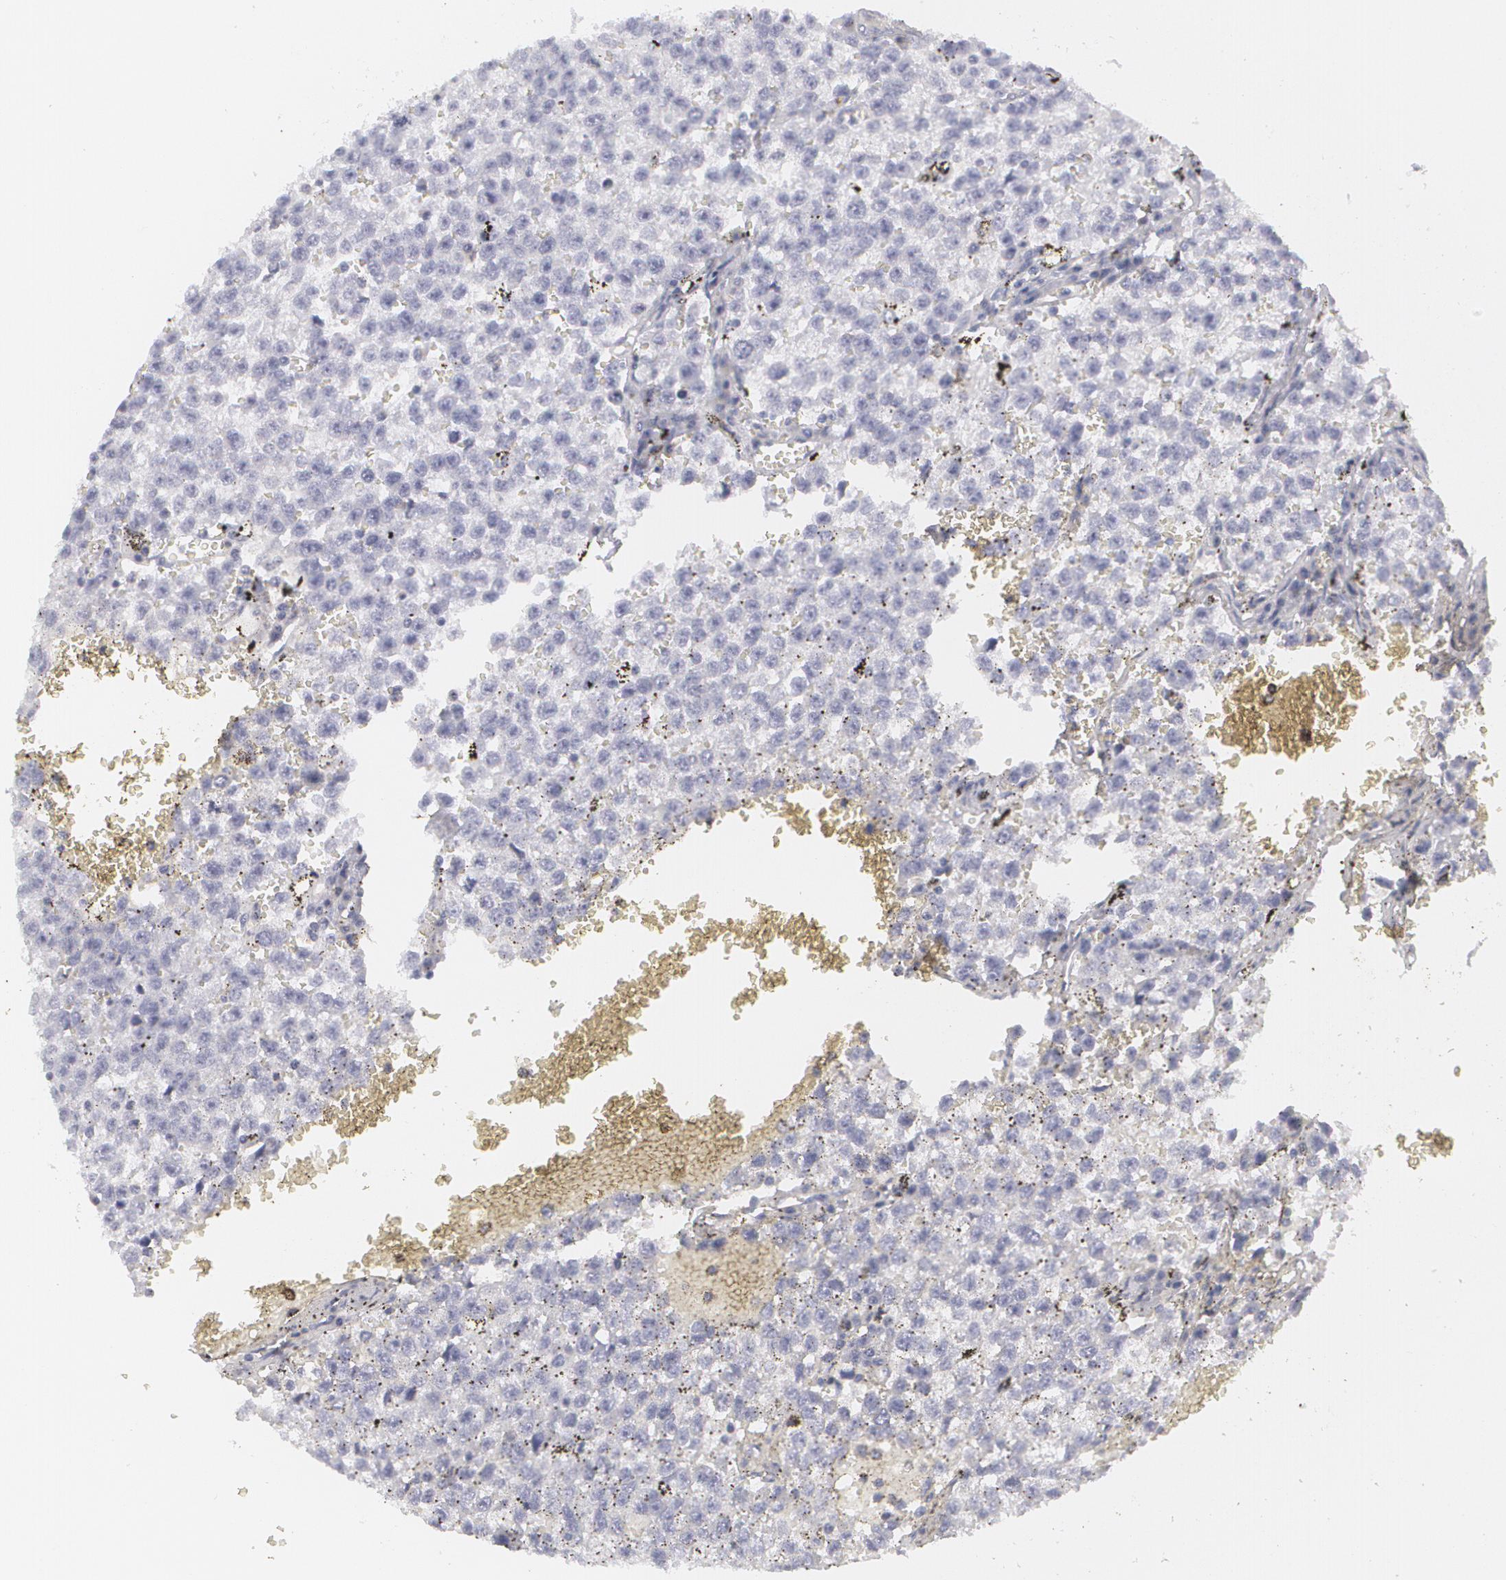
{"staining": {"intensity": "negative", "quantity": "none", "location": "none"}, "tissue": "testis cancer", "cell_type": "Tumor cells", "image_type": "cancer", "snomed": [{"axis": "morphology", "description": "Seminoma, NOS"}, {"axis": "topography", "description": "Testis"}], "caption": "Immunohistochemistry of testis cancer displays no positivity in tumor cells. The staining was performed using DAB (3,3'-diaminobenzidine) to visualize the protein expression in brown, while the nuclei were stained in blue with hematoxylin (Magnification: 20x).", "gene": "MBNL3", "patient": {"sex": "male", "age": 35}}